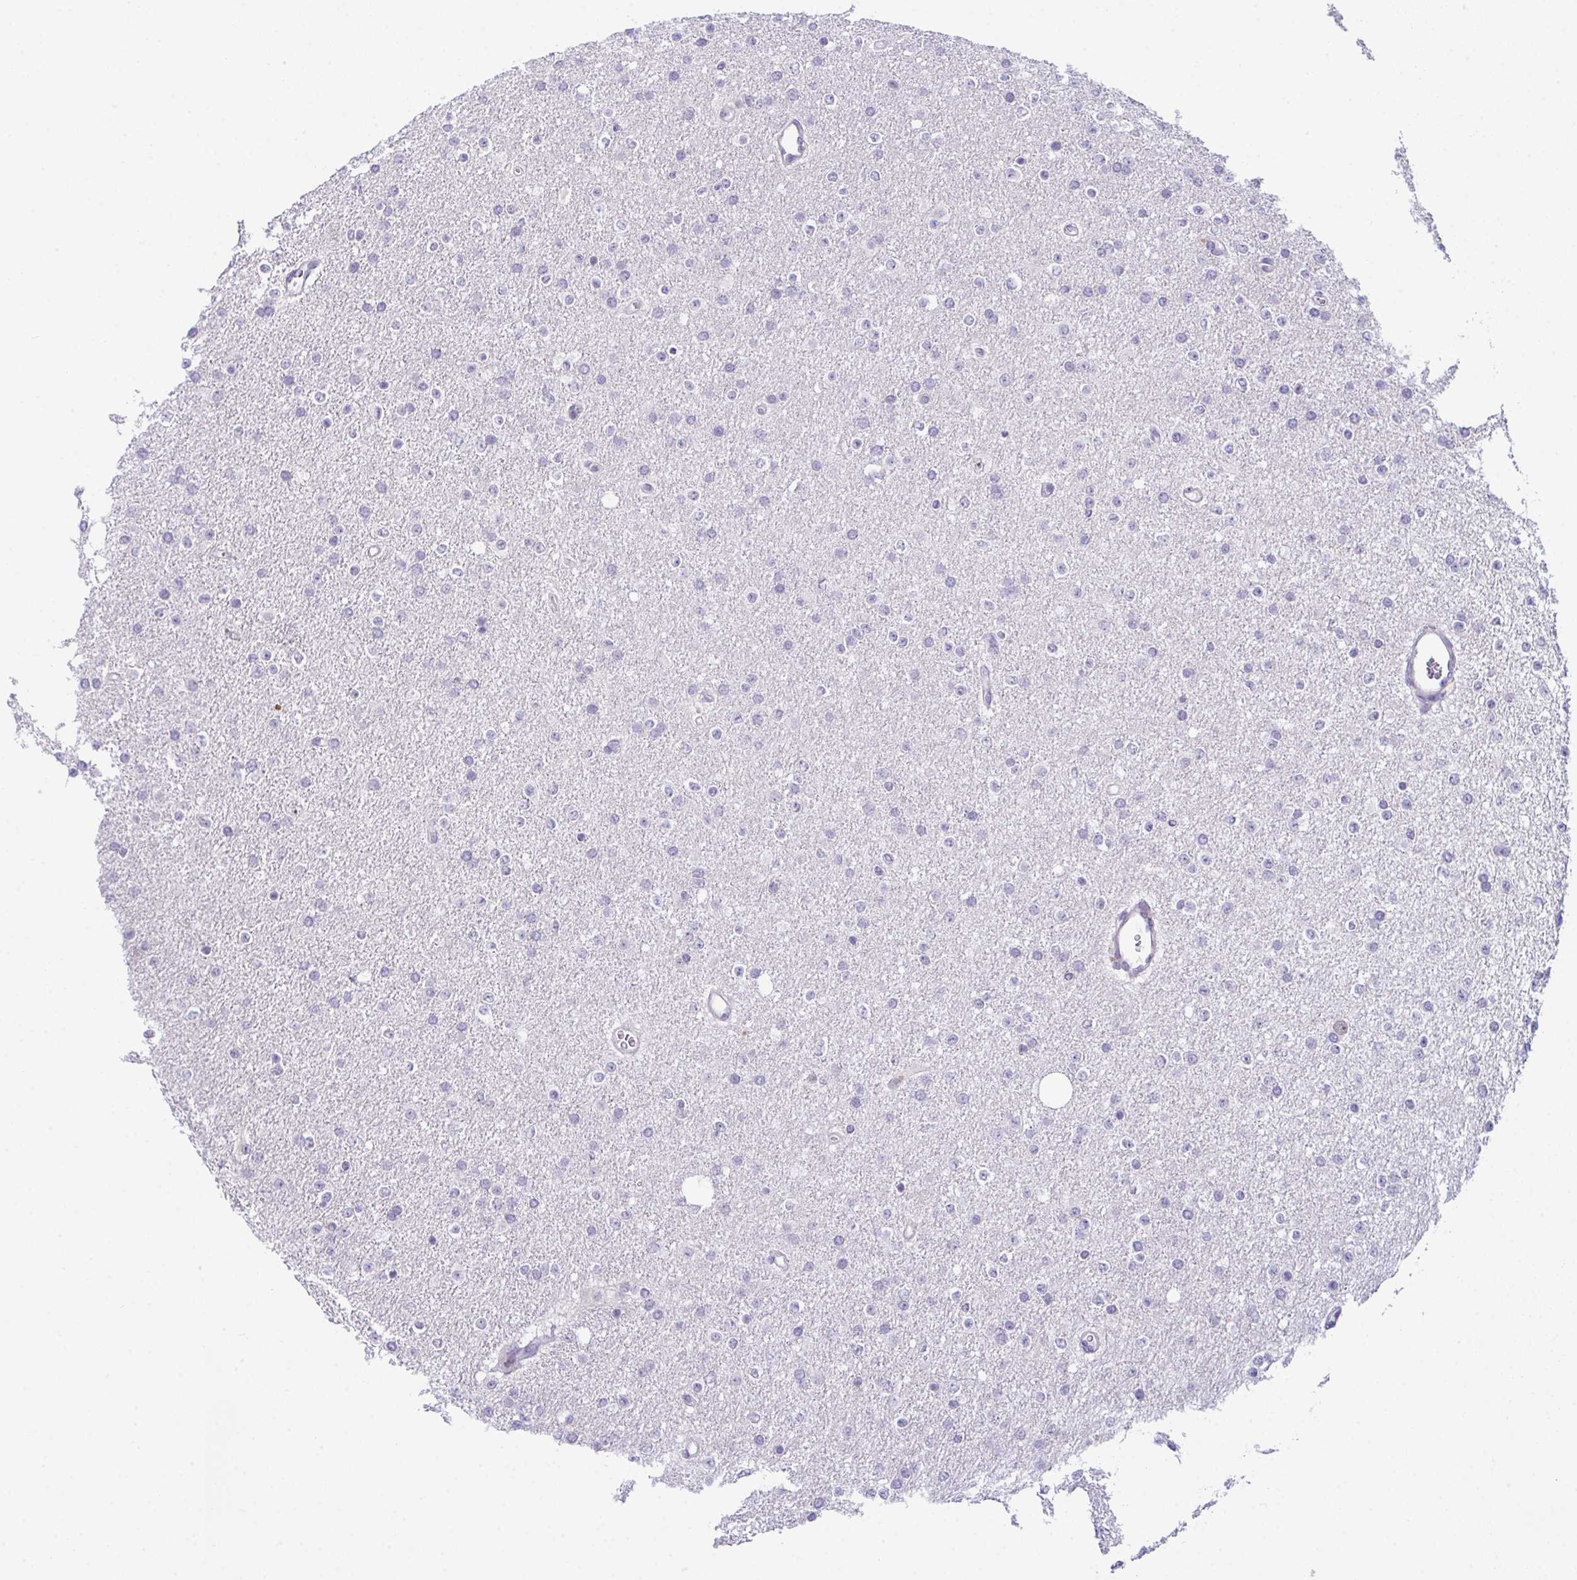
{"staining": {"intensity": "negative", "quantity": "none", "location": "none"}, "tissue": "glioma", "cell_type": "Tumor cells", "image_type": "cancer", "snomed": [{"axis": "morphology", "description": "Glioma, malignant, Low grade"}, {"axis": "topography", "description": "Brain"}], "caption": "Malignant glioma (low-grade) was stained to show a protein in brown. There is no significant positivity in tumor cells.", "gene": "ATP6V0D2", "patient": {"sex": "female", "age": 34}}